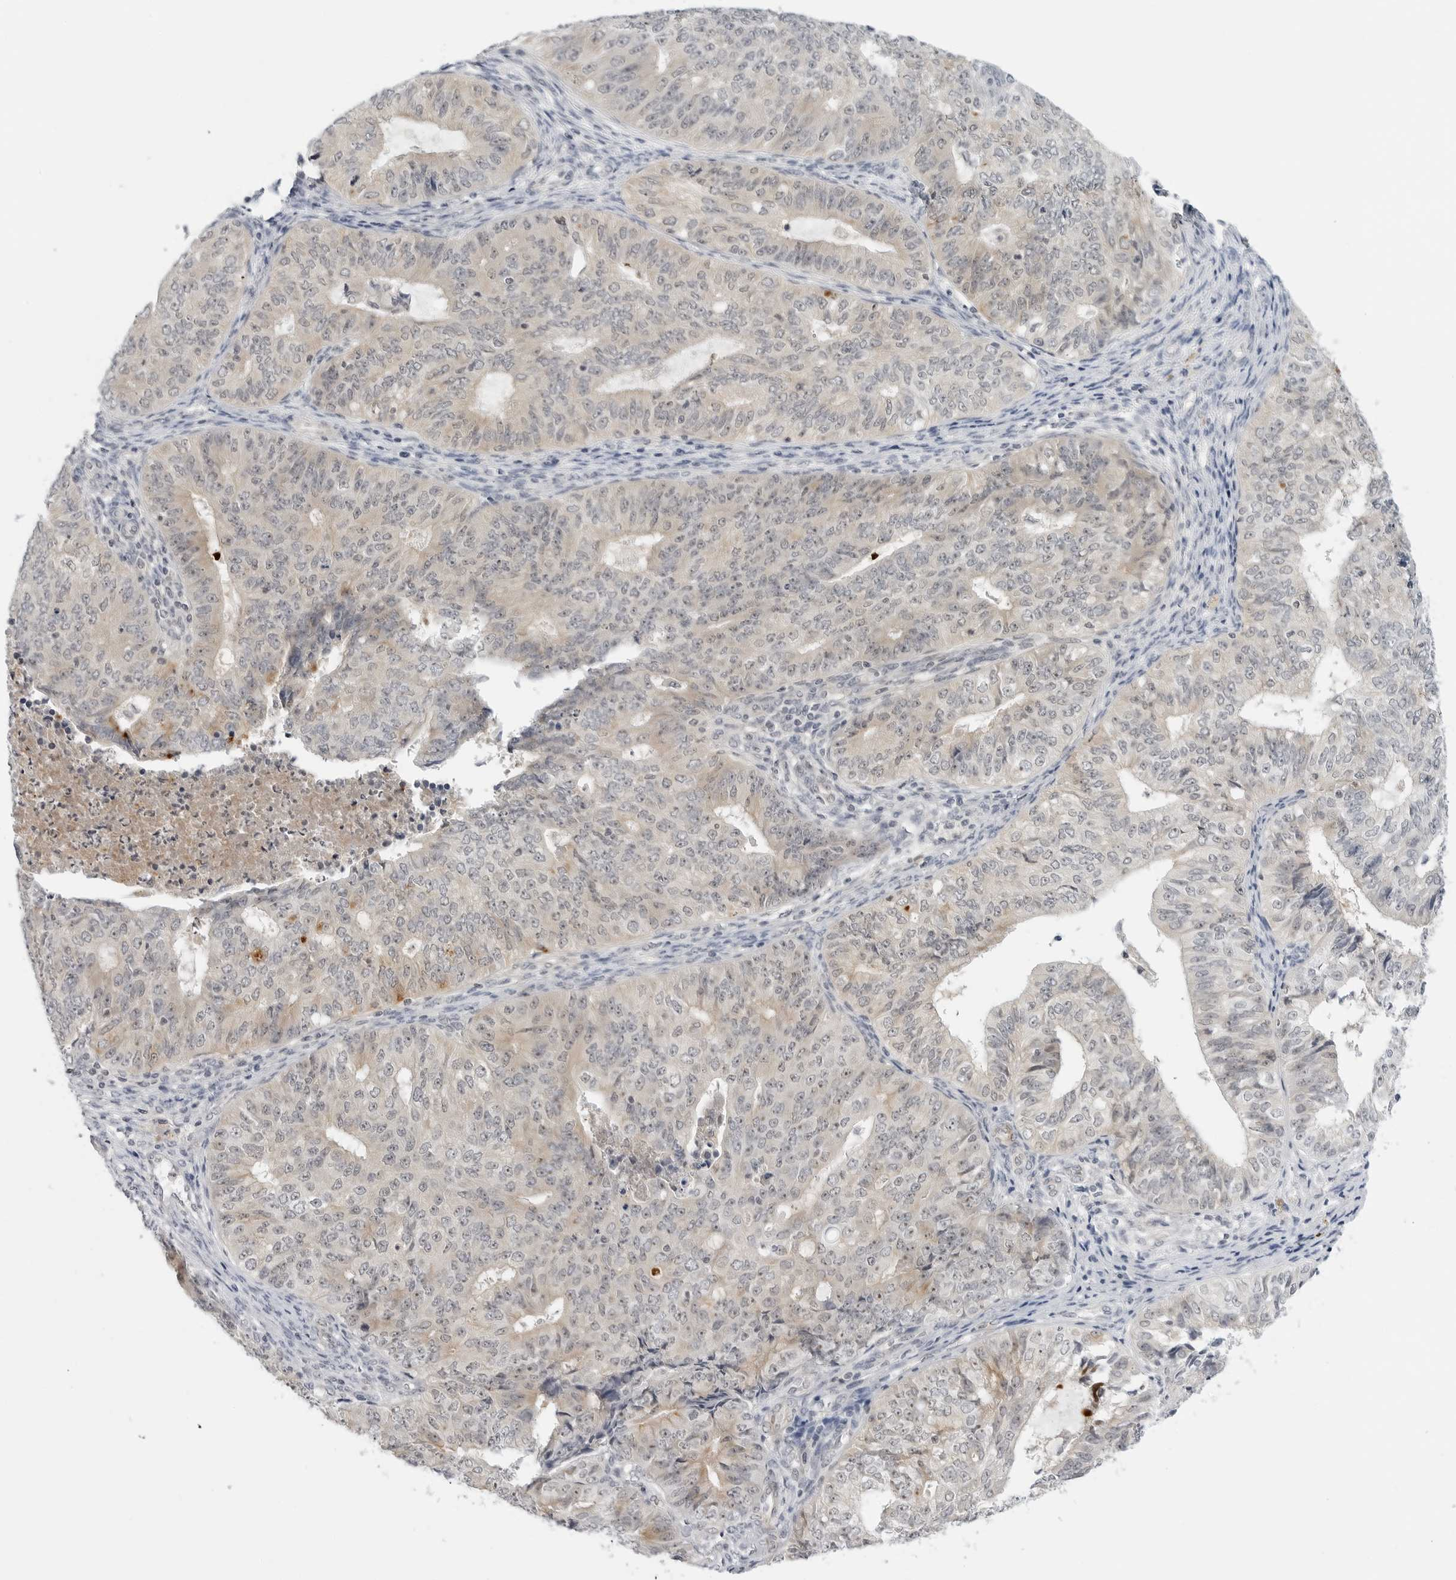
{"staining": {"intensity": "negative", "quantity": "none", "location": "none"}, "tissue": "endometrial cancer", "cell_type": "Tumor cells", "image_type": "cancer", "snomed": [{"axis": "morphology", "description": "Adenocarcinoma, NOS"}, {"axis": "topography", "description": "Endometrium"}], "caption": "A high-resolution histopathology image shows IHC staining of endometrial cancer, which displays no significant positivity in tumor cells.", "gene": "MAP2K5", "patient": {"sex": "female", "age": 32}}